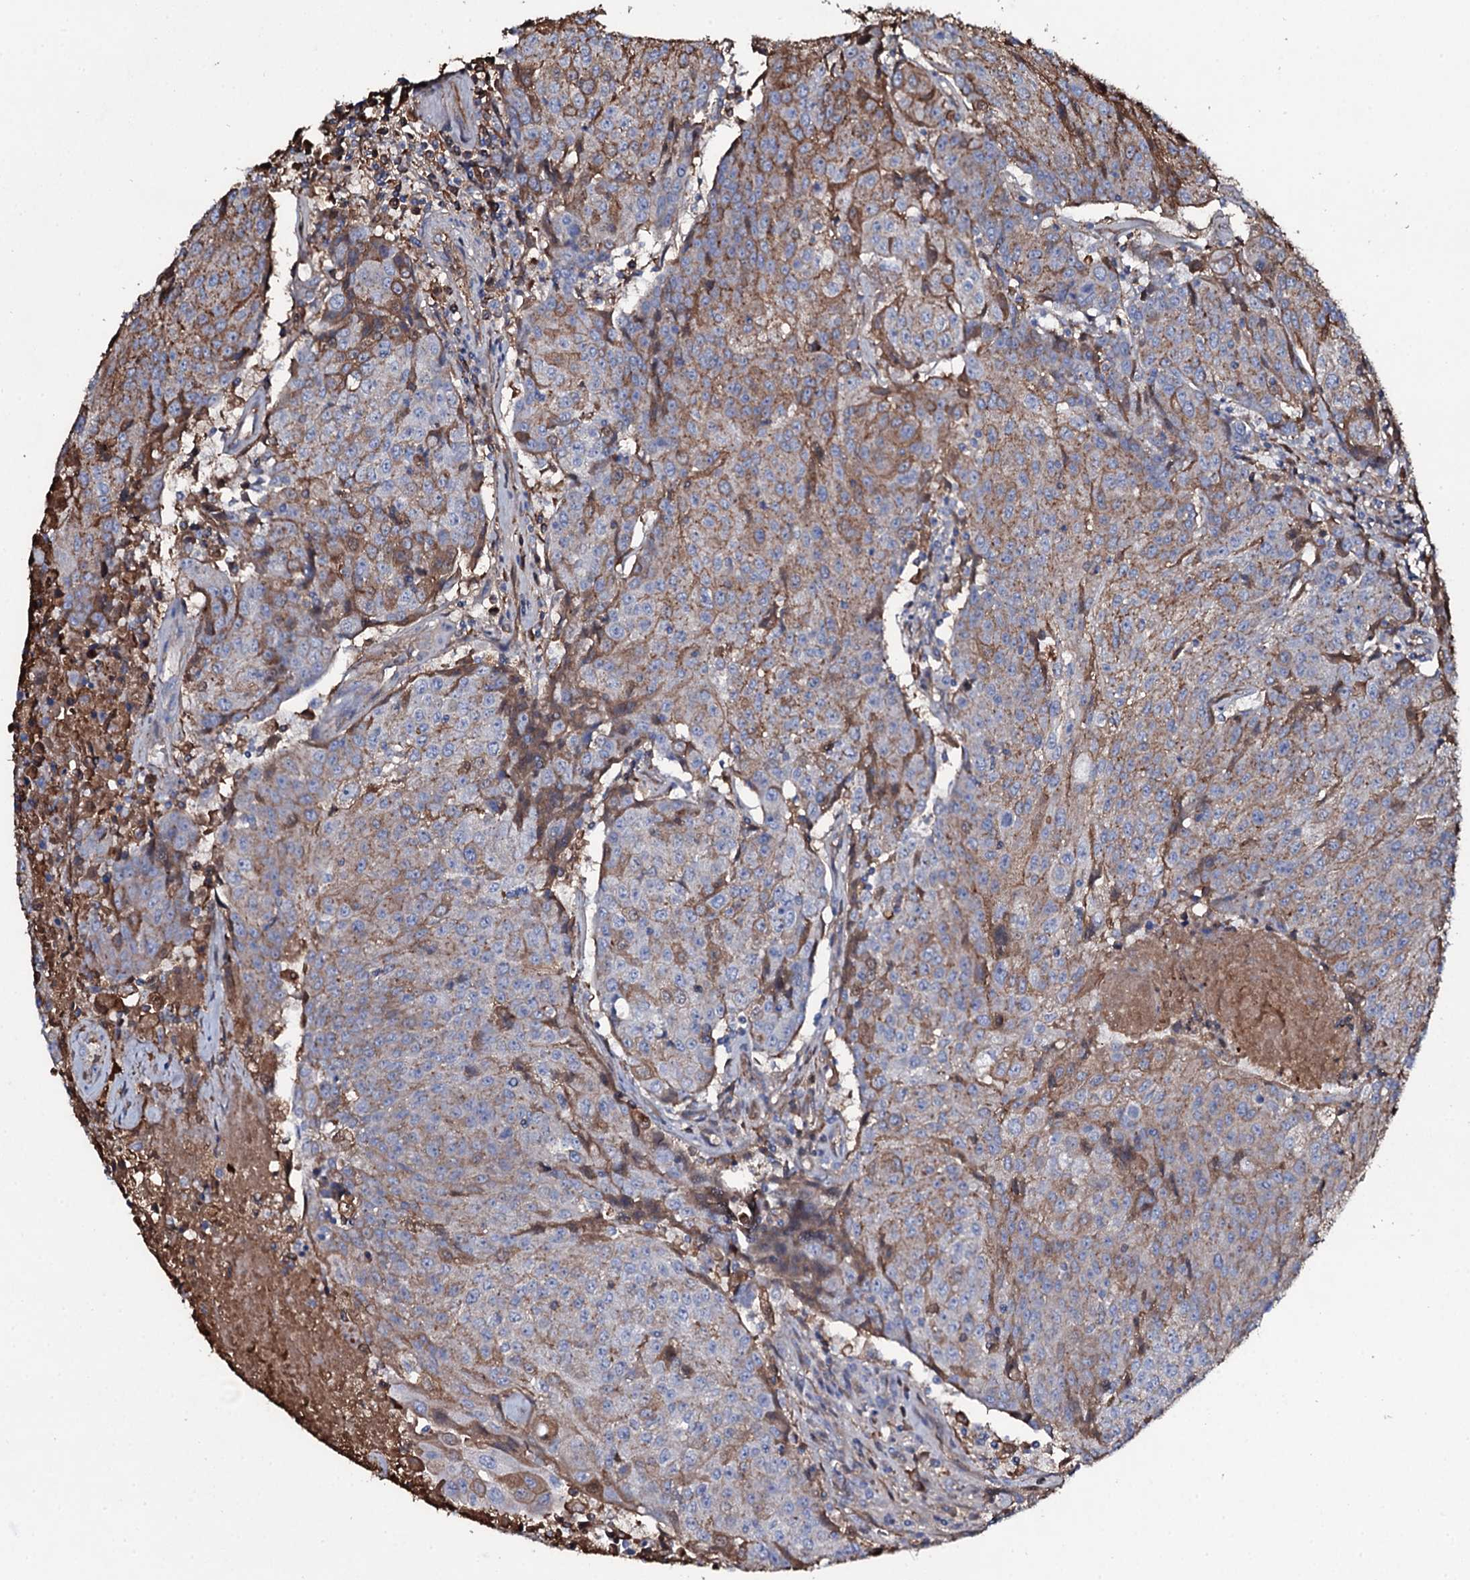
{"staining": {"intensity": "moderate", "quantity": "25%-75%", "location": "cytoplasmic/membranous"}, "tissue": "urothelial cancer", "cell_type": "Tumor cells", "image_type": "cancer", "snomed": [{"axis": "morphology", "description": "Urothelial carcinoma, High grade"}, {"axis": "topography", "description": "Urinary bladder"}], "caption": "The micrograph reveals immunohistochemical staining of high-grade urothelial carcinoma. There is moderate cytoplasmic/membranous staining is appreciated in about 25%-75% of tumor cells.", "gene": "EDN1", "patient": {"sex": "female", "age": 85}}